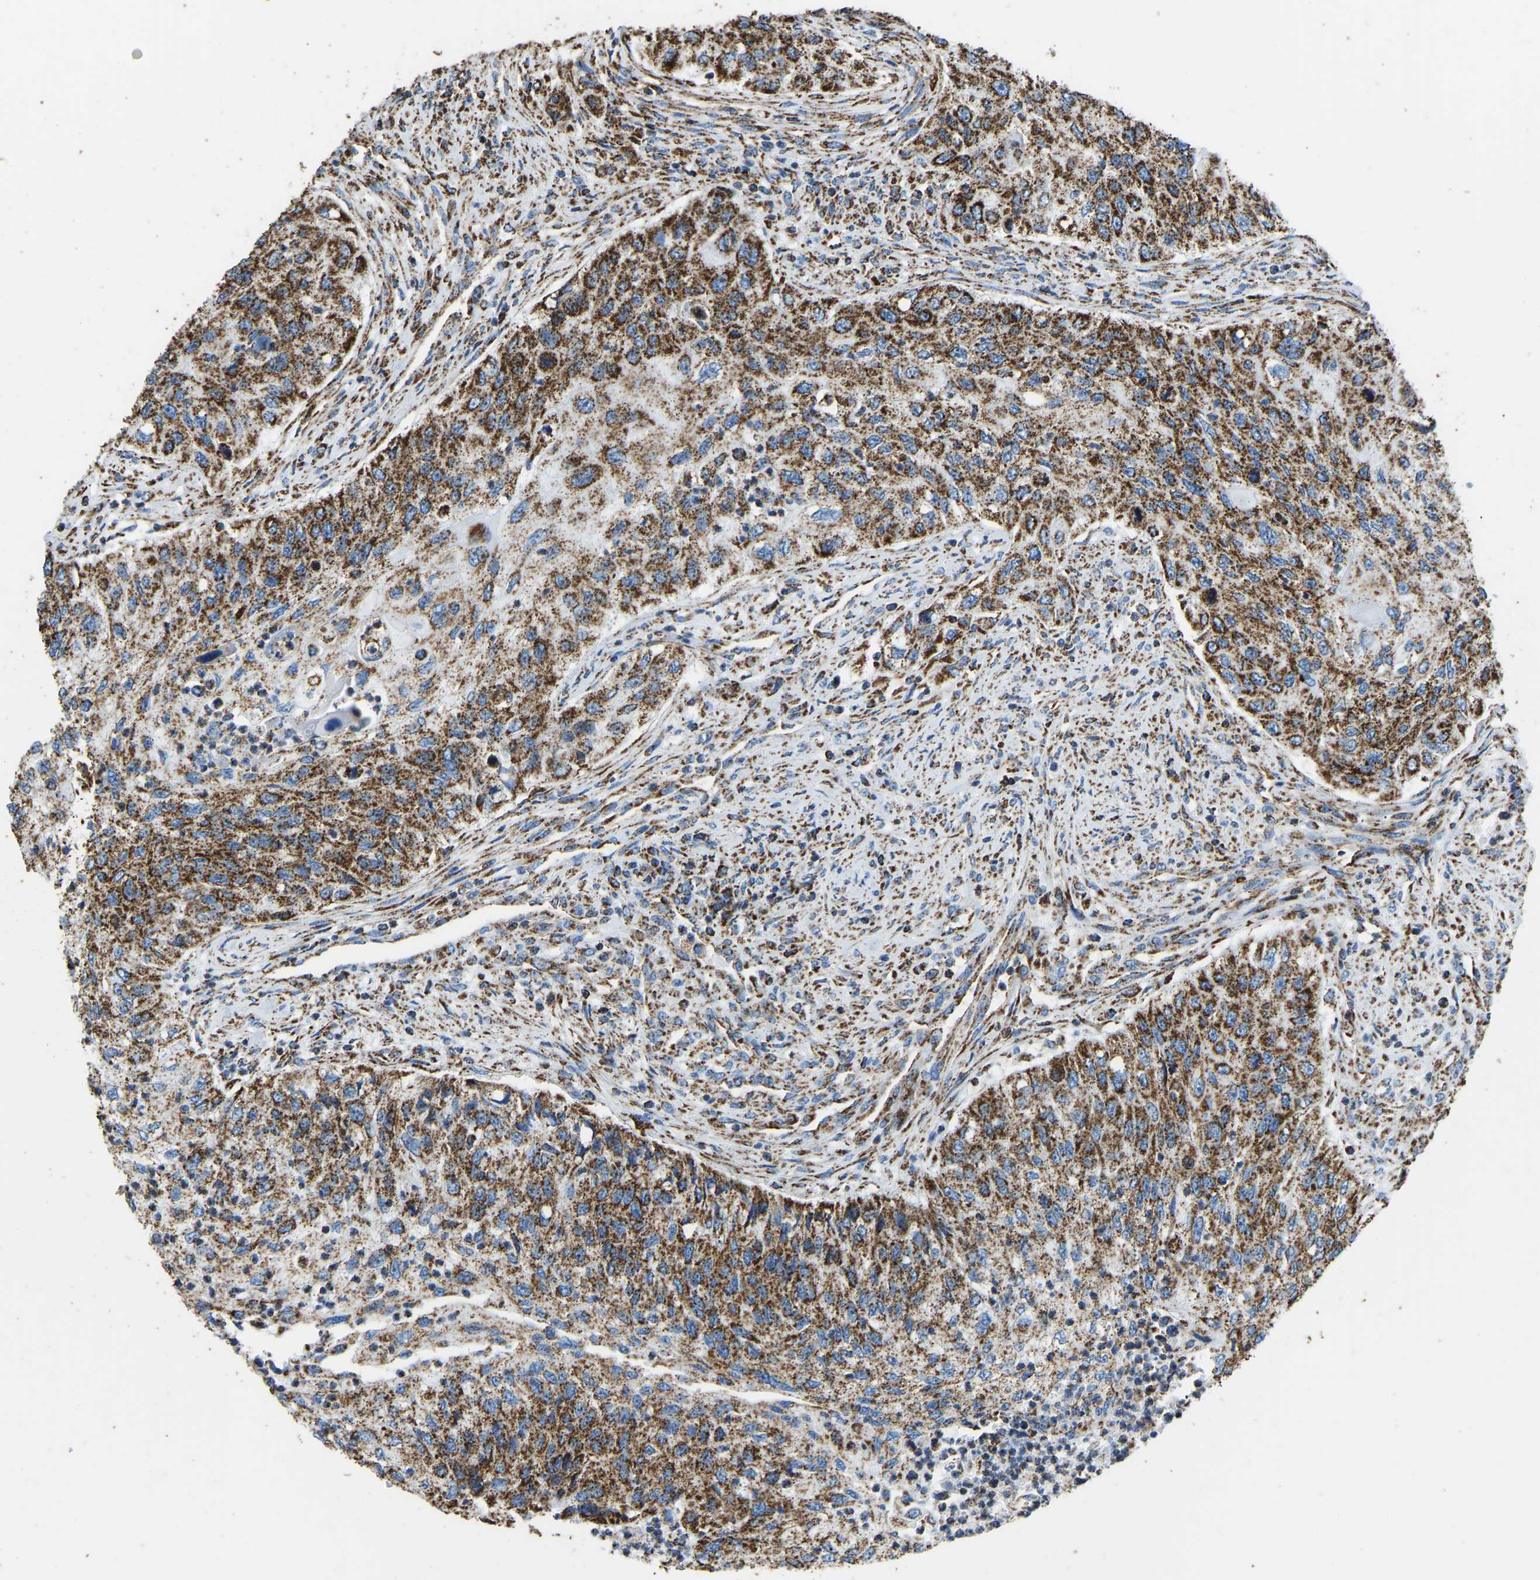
{"staining": {"intensity": "strong", "quantity": ">75%", "location": "cytoplasmic/membranous"}, "tissue": "urothelial cancer", "cell_type": "Tumor cells", "image_type": "cancer", "snomed": [{"axis": "morphology", "description": "Urothelial carcinoma, High grade"}, {"axis": "topography", "description": "Urinary bladder"}], "caption": "Immunohistochemical staining of human urothelial carcinoma (high-grade) exhibits high levels of strong cytoplasmic/membranous expression in about >75% of tumor cells.", "gene": "IRX6", "patient": {"sex": "female", "age": 60}}